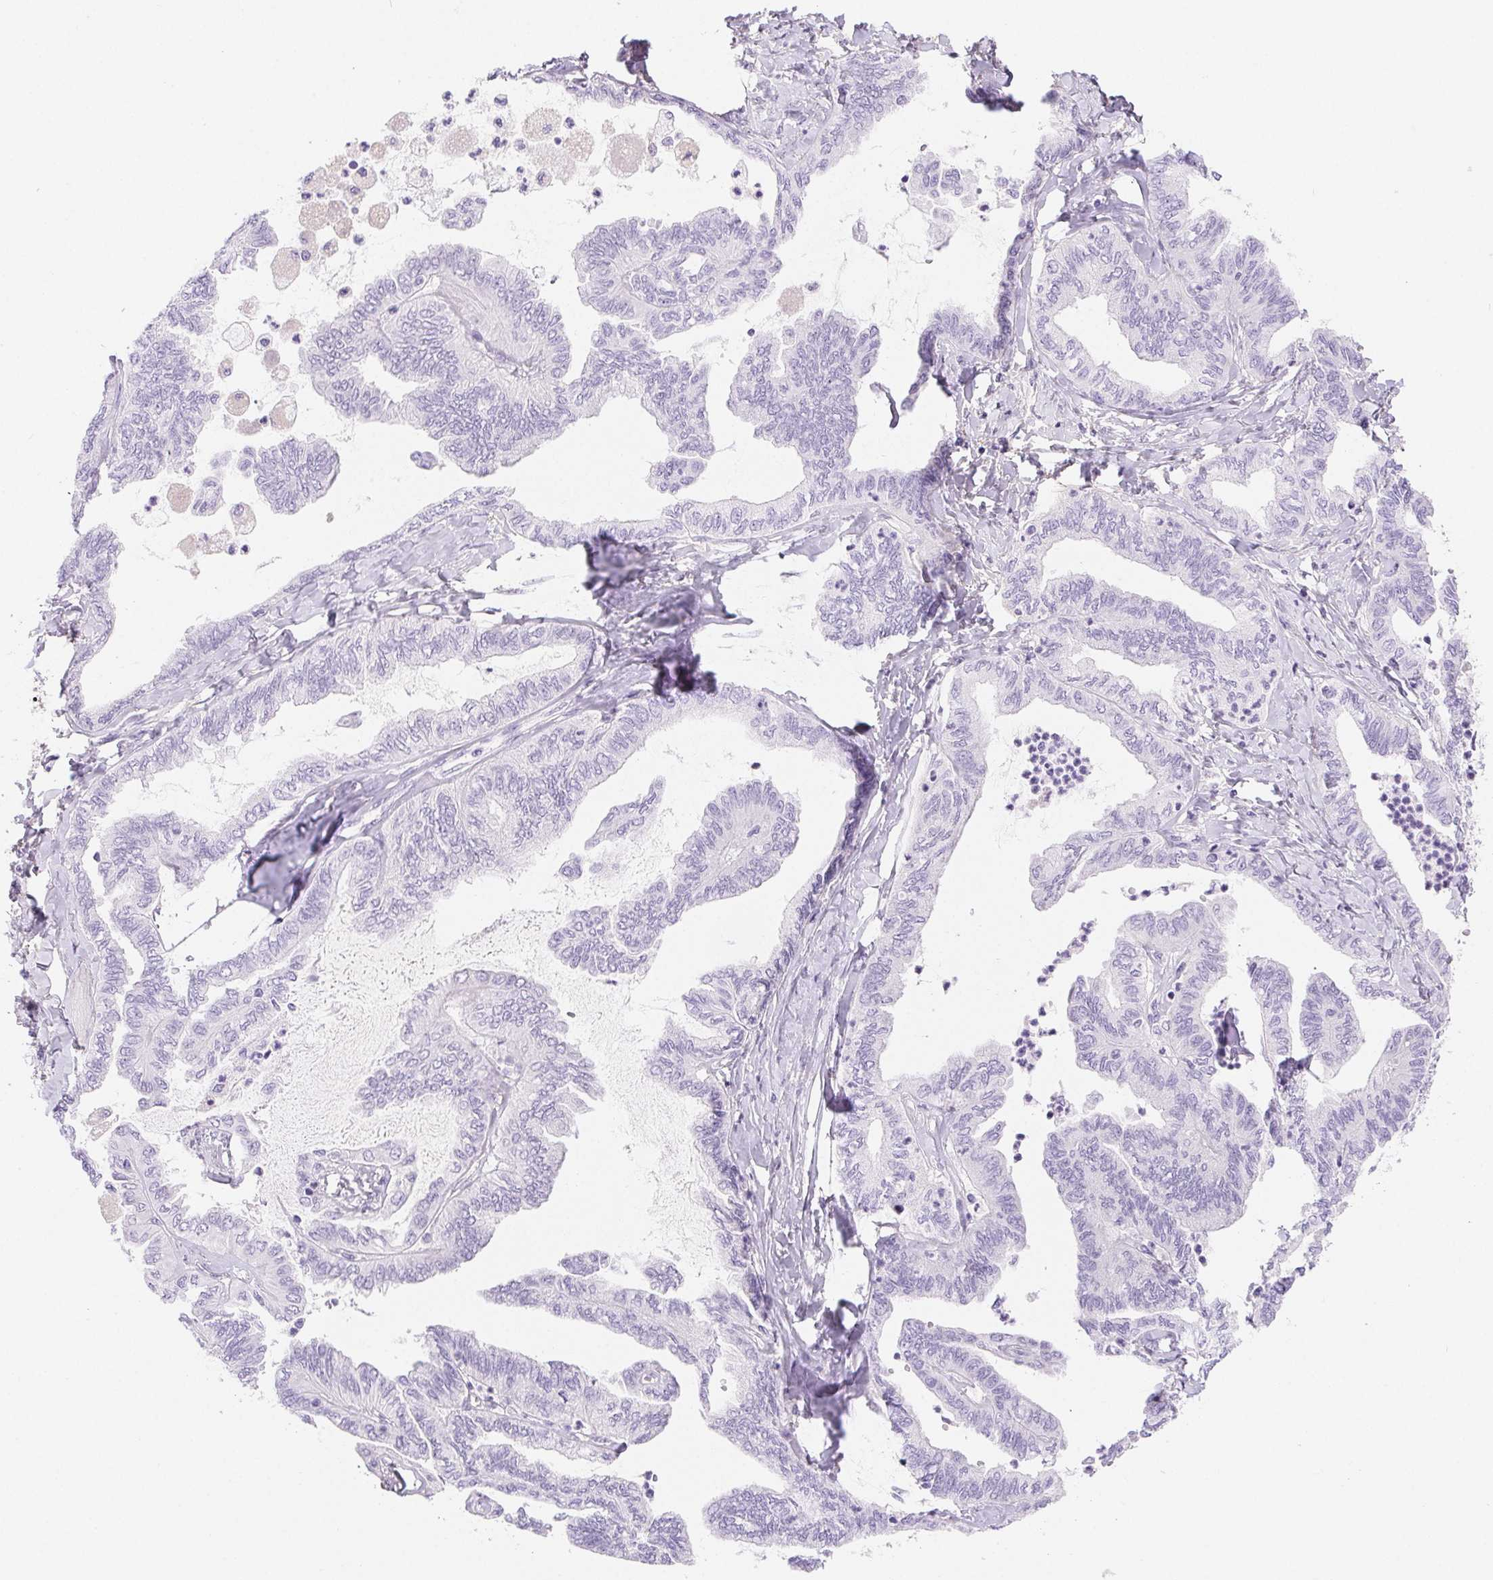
{"staining": {"intensity": "negative", "quantity": "none", "location": "none"}, "tissue": "ovarian cancer", "cell_type": "Tumor cells", "image_type": "cancer", "snomed": [{"axis": "morphology", "description": "Carcinoma, endometroid"}, {"axis": "topography", "description": "Ovary"}], "caption": "Tumor cells show no significant expression in endometroid carcinoma (ovarian).", "gene": "PNLIP", "patient": {"sex": "female", "age": 70}}